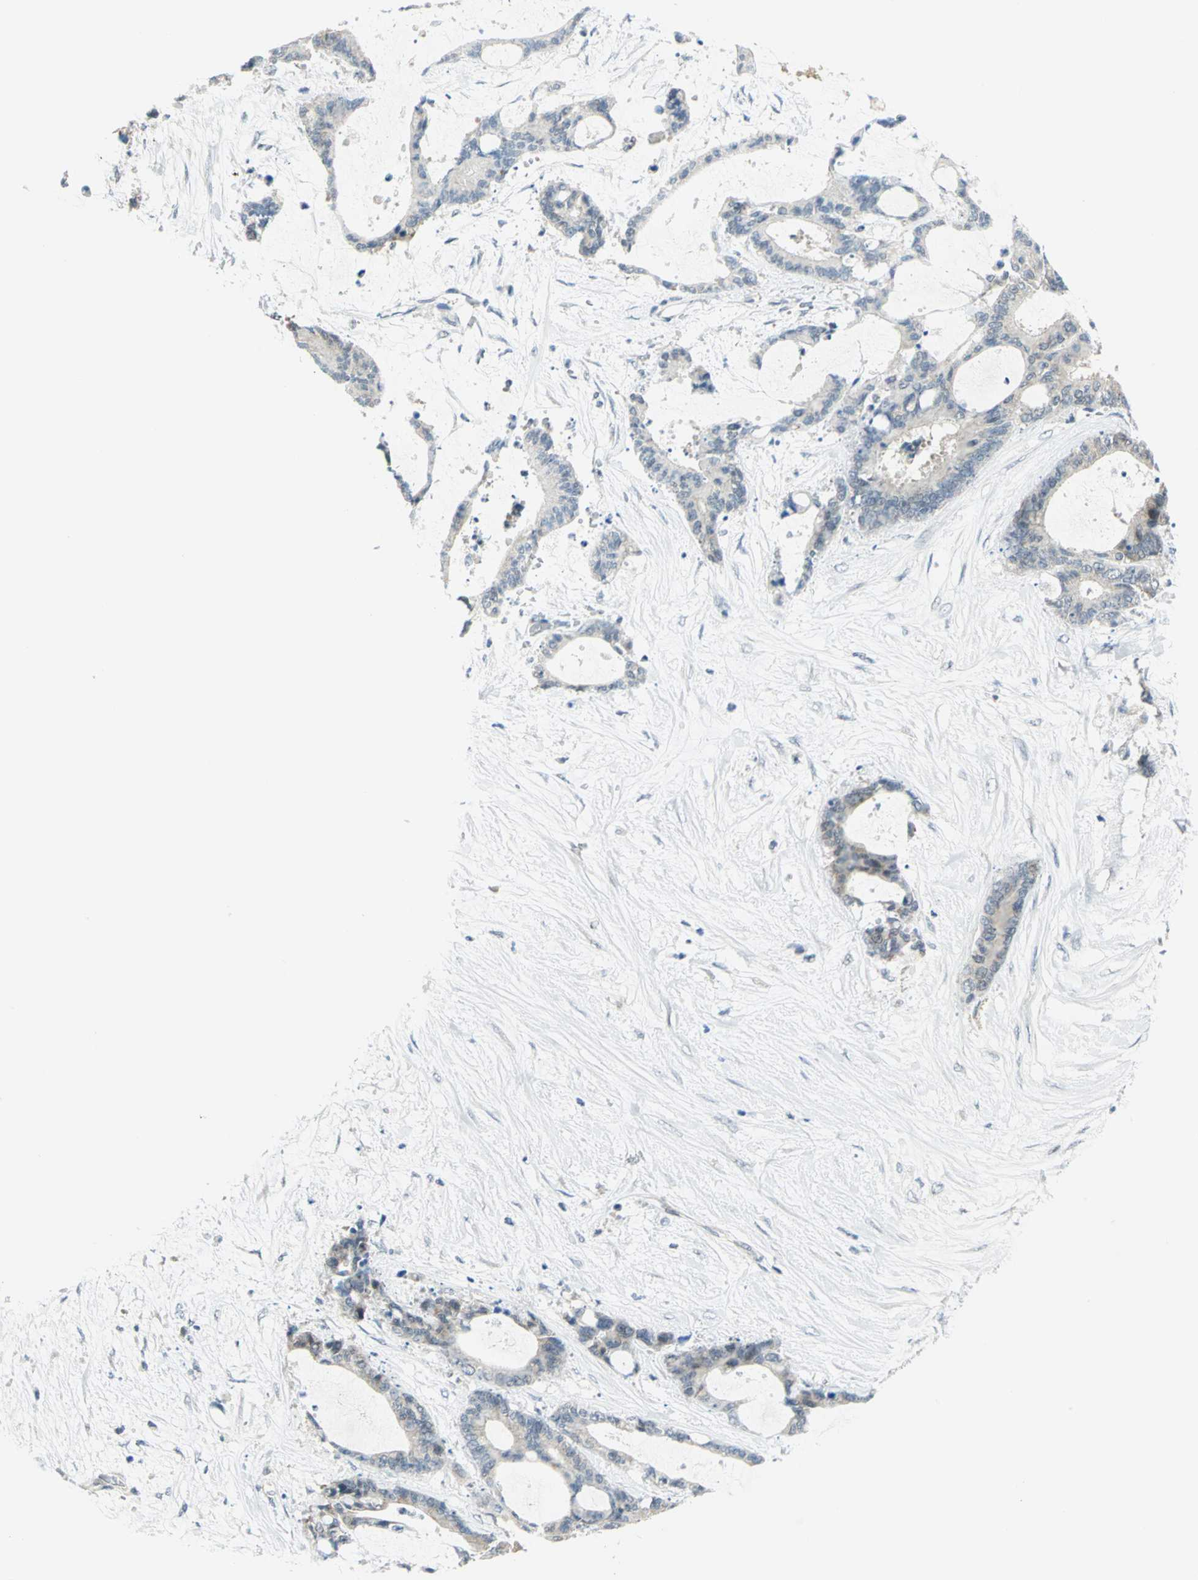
{"staining": {"intensity": "negative", "quantity": "none", "location": "none"}, "tissue": "liver cancer", "cell_type": "Tumor cells", "image_type": "cancer", "snomed": [{"axis": "morphology", "description": "Cholangiocarcinoma"}, {"axis": "topography", "description": "Liver"}], "caption": "Immunohistochemical staining of human cholangiocarcinoma (liver) displays no significant staining in tumor cells.", "gene": "PIN1", "patient": {"sex": "female", "age": 73}}